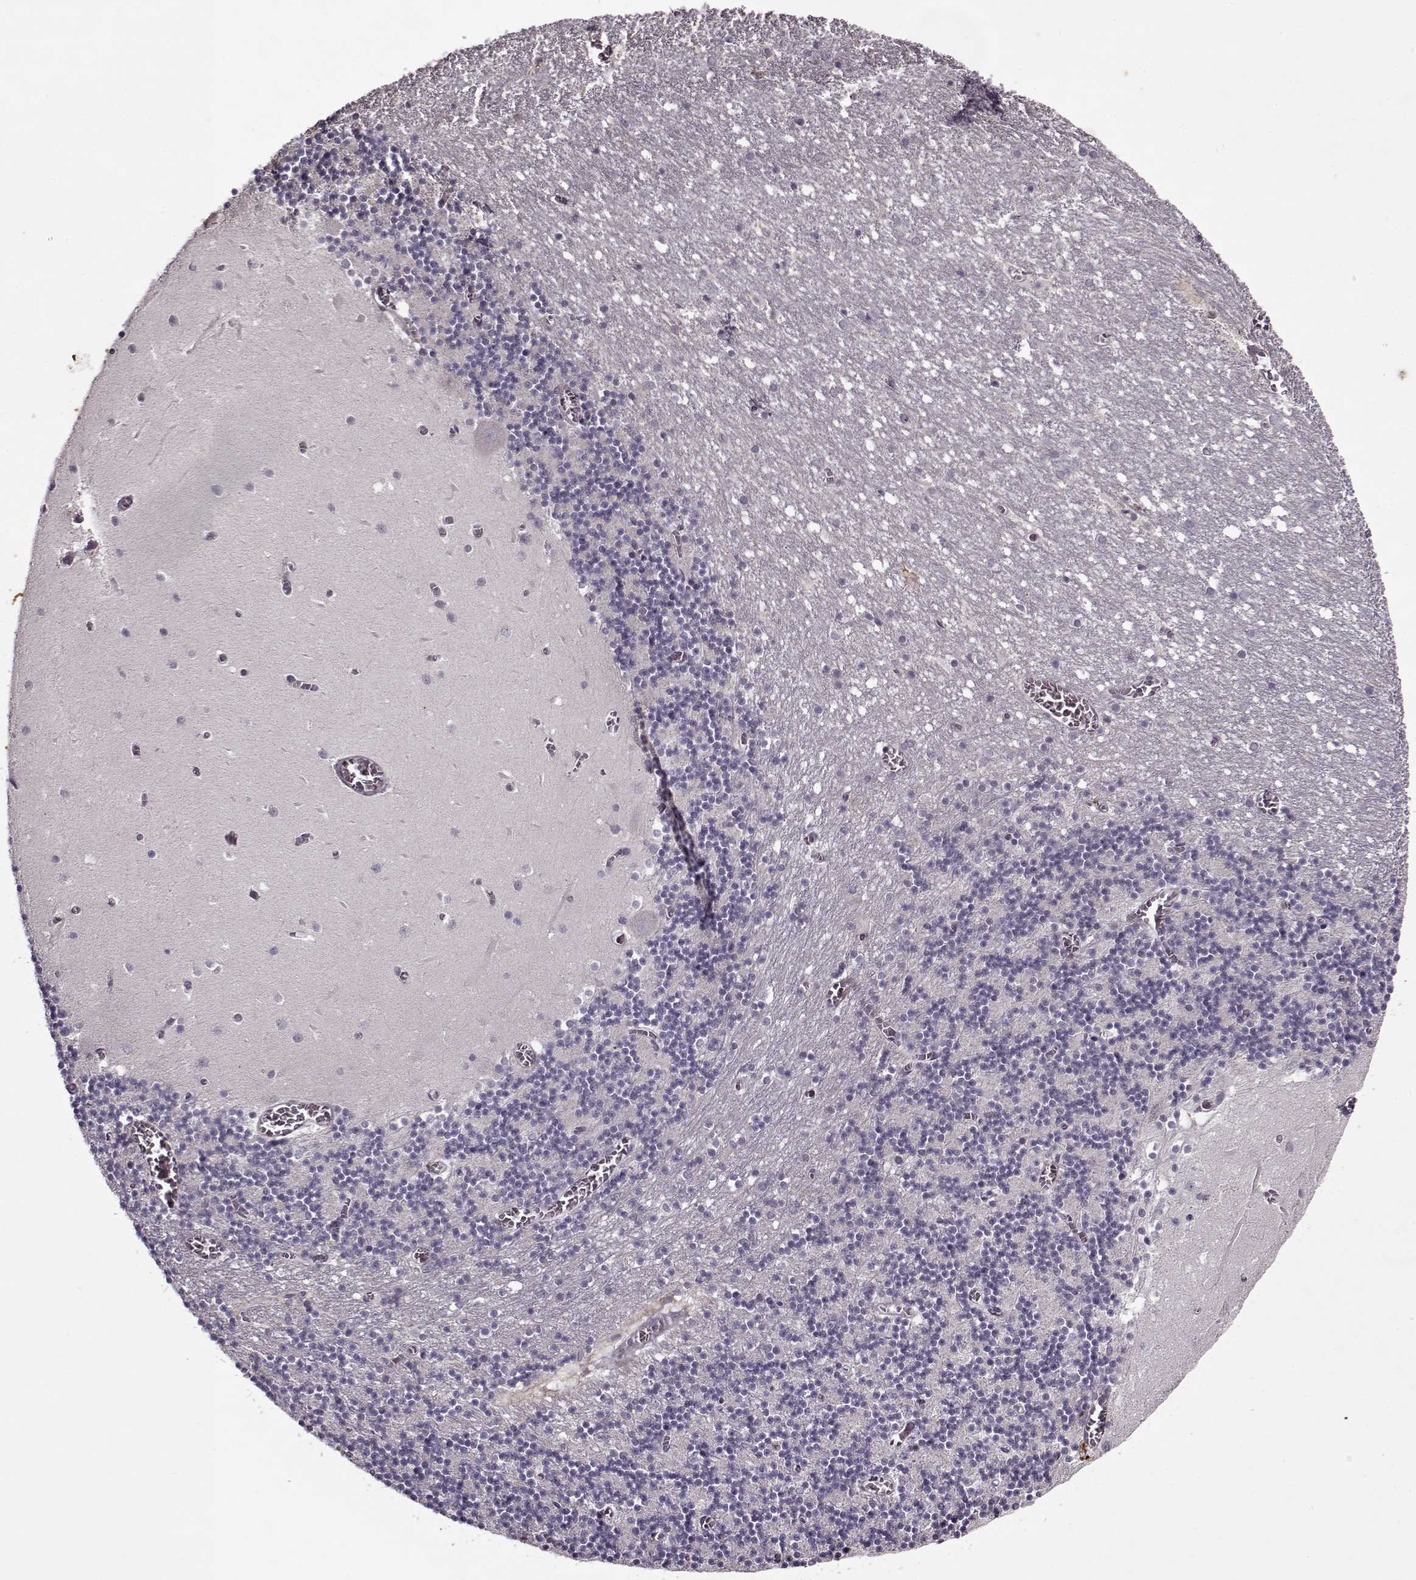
{"staining": {"intensity": "negative", "quantity": "none", "location": "none"}, "tissue": "cerebellum", "cell_type": "Cells in granular layer", "image_type": "normal", "snomed": [{"axis": "morphology", "description": "Normal tissue, NOS"}, {"axis": "topography", "description": "Cerebellum"}], "caption": "Immunohistochemistry (IHC) photomicrograph of unremarkable cerebellum stained for a protein (brown), which displays no expression in cells in granular layer. The staining was performed using DAB to visualize the protein expression in brown, while the nuclei were stained in blue with hematoxylin (Magnification: 20x).", "gene": "KRT9", "patient": {"sex": "female", "age": 28}}